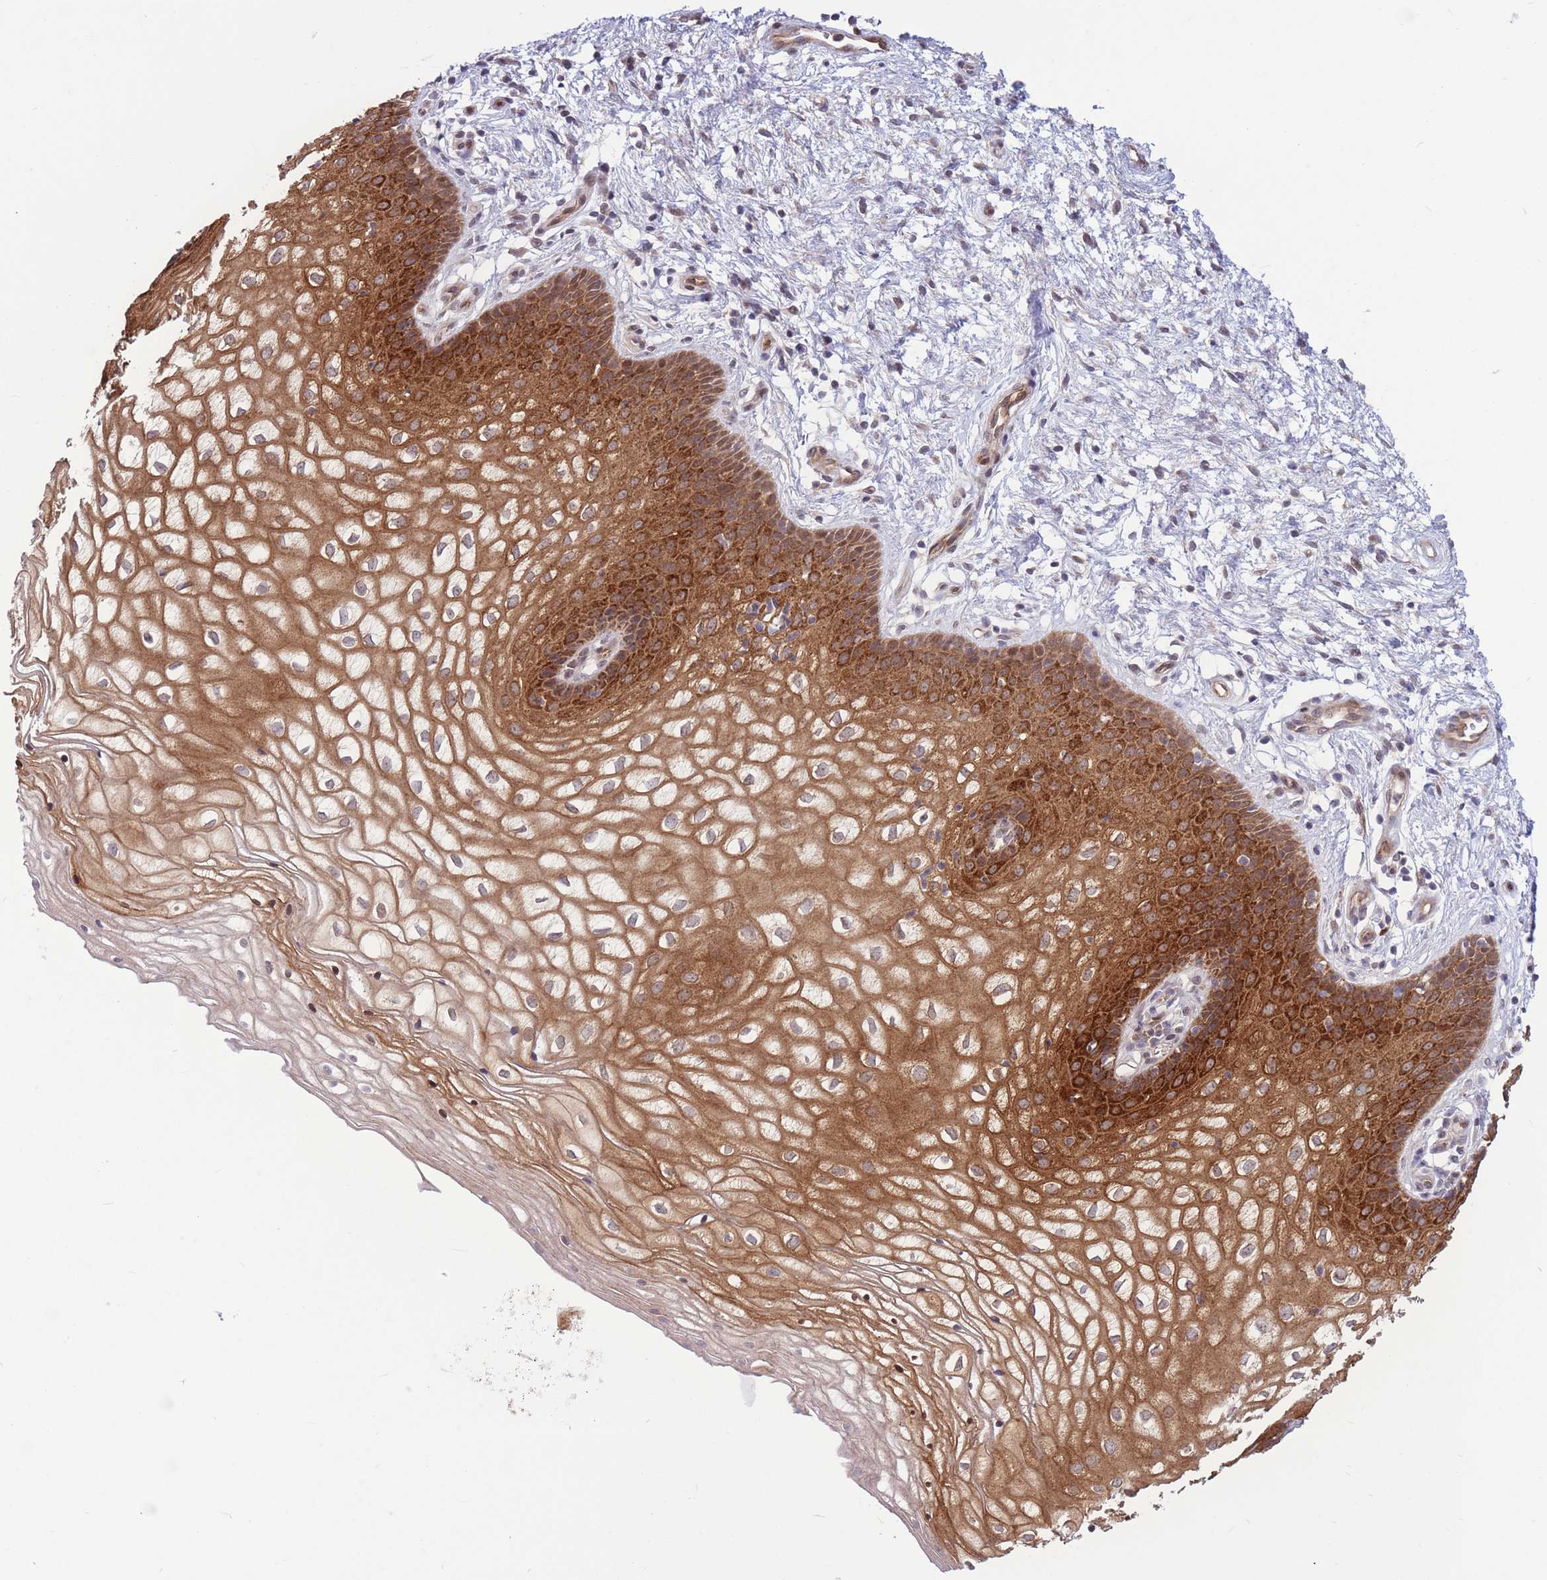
{"staining": {"intensity": "strong", "quantity": ">75%", "location": "cytoplasmic/membranous"}, "tissue": "vagina", "cell_type": "Squamous epithelial cells", "image_type": "normal", "snomed": [{"axis": "morphology", "description": "Normal tissue, NOS"}, {"axis": "topography", "description": "Vagina"}], "caption": "Strong cytoplasmic/membranous expression for a protein is appreciated in approximately >75% of squamous epithelial cells of unremarkable vagina using immunohistochemistry (IHC).", "gene": "TCF20", "patient": {"sex": "female", "age": 34}}